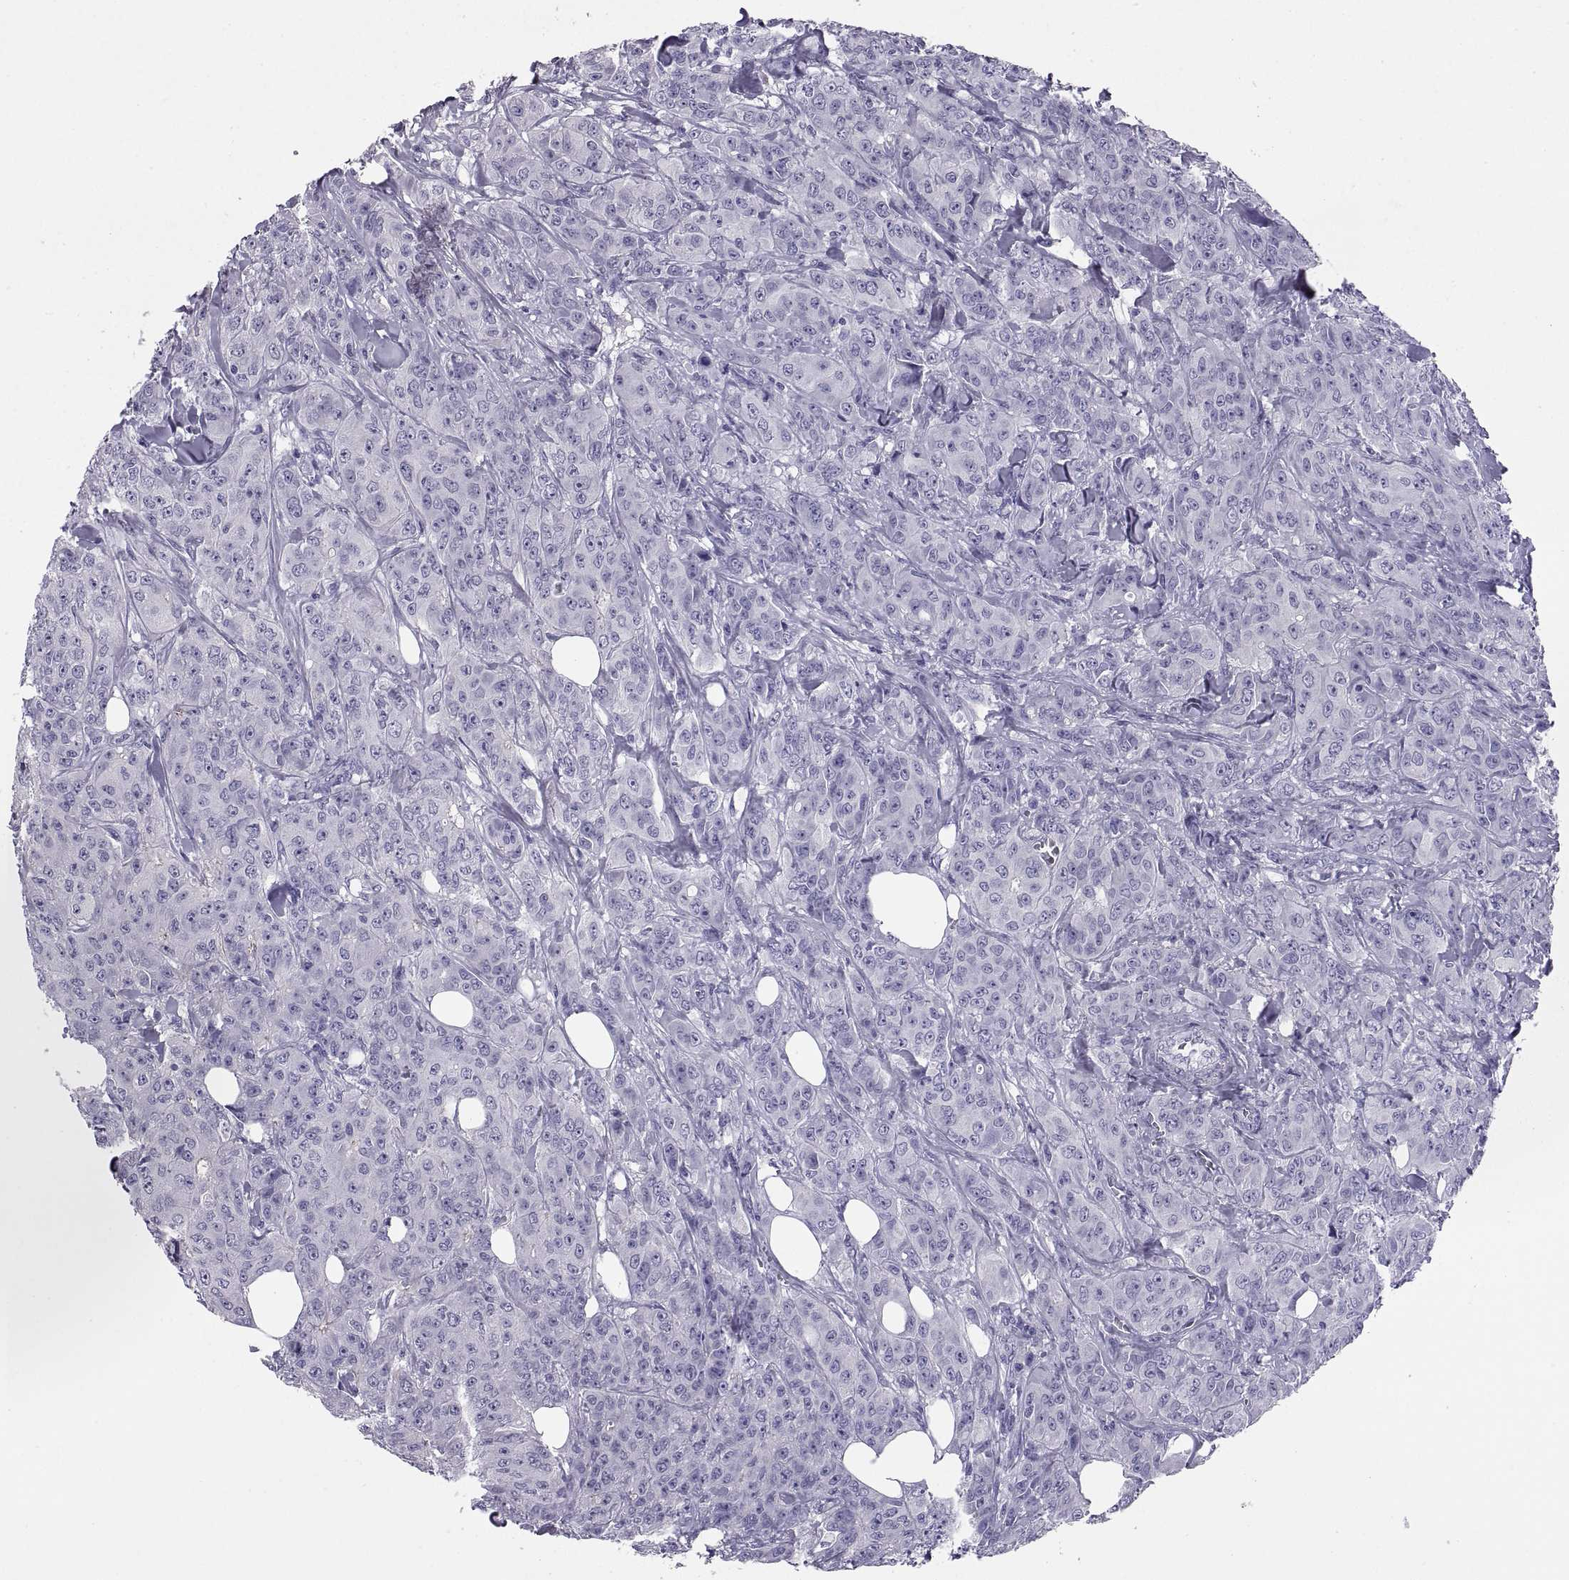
{"staining": {"intensity": "negative", "quantity": "none", "location": "none"}, "tissue": "breast cancer", "cell_type": "Tumor cells", "image_type": "cancer", "snomed": [{"axis": "morphology", "description": "Duct carcinoma"}, {"axis": "topography", "description": "Breast"}], "caption": "Human breast intraductal carcinoma stained for a protein using immunohistochemistry (IHC) exhibits no expression in tumor cells.", "gene": "RGS20", "patient": {"sex": "female", "age": 43}}